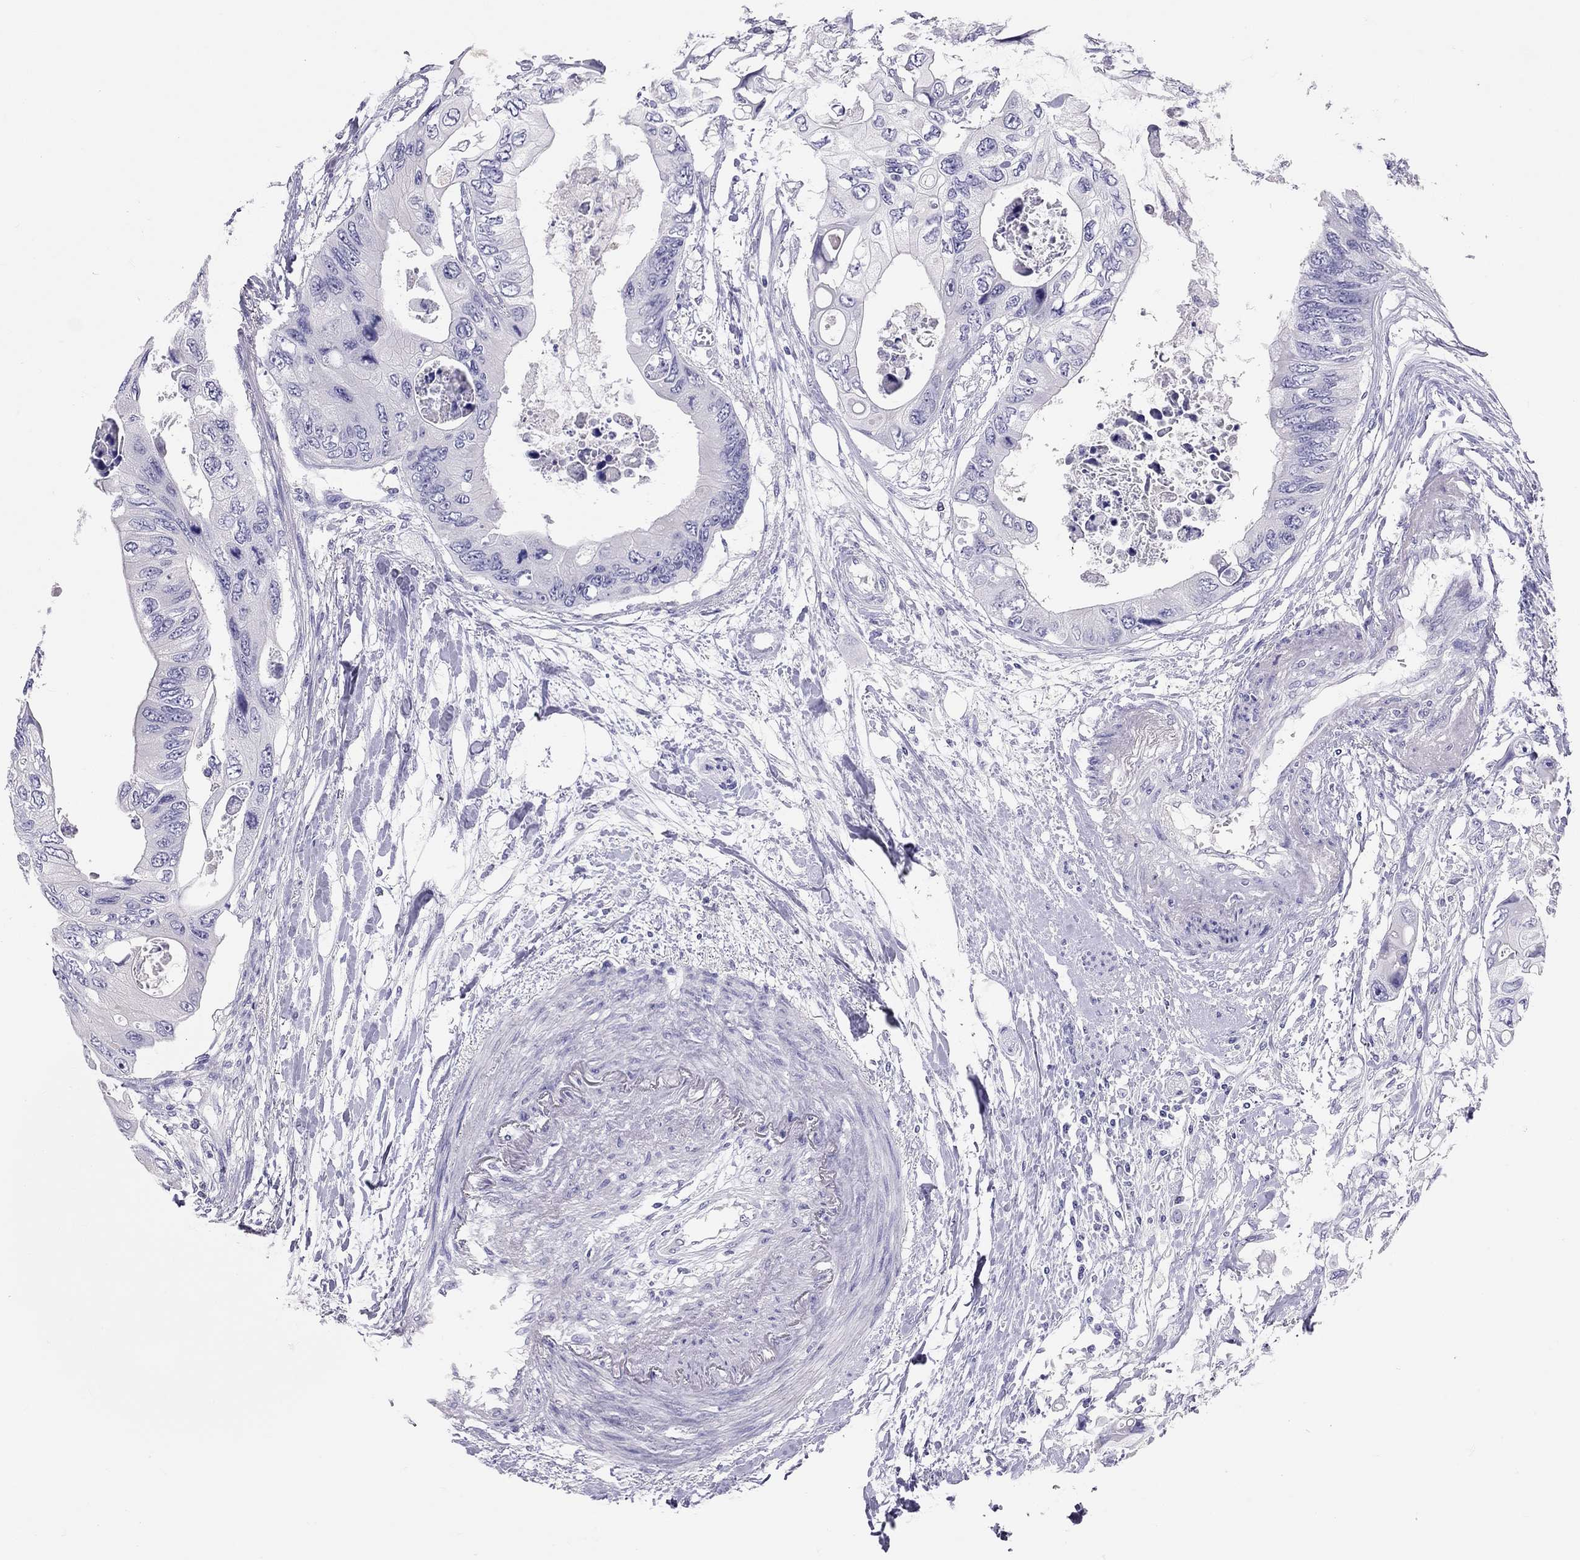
{"staining": {"intensity": "negative", "quantity": "none", "location": "none"}, "tissue": "colorectal cancer", "cell_type": "Tumor cells", "image_type": "cancer", "snomed": [{"axis": "morphology", "description": "Adenocarcinoma, NOS"}, {"axis": "topography", "description": "Rectum"}], "caption": "The IHC histopathology image has no significant expression in tumor cells of colorectal adenocarcinoma tissue.", "gene": "PSMB11", "patient": {"sex": "male", "age": 63}}